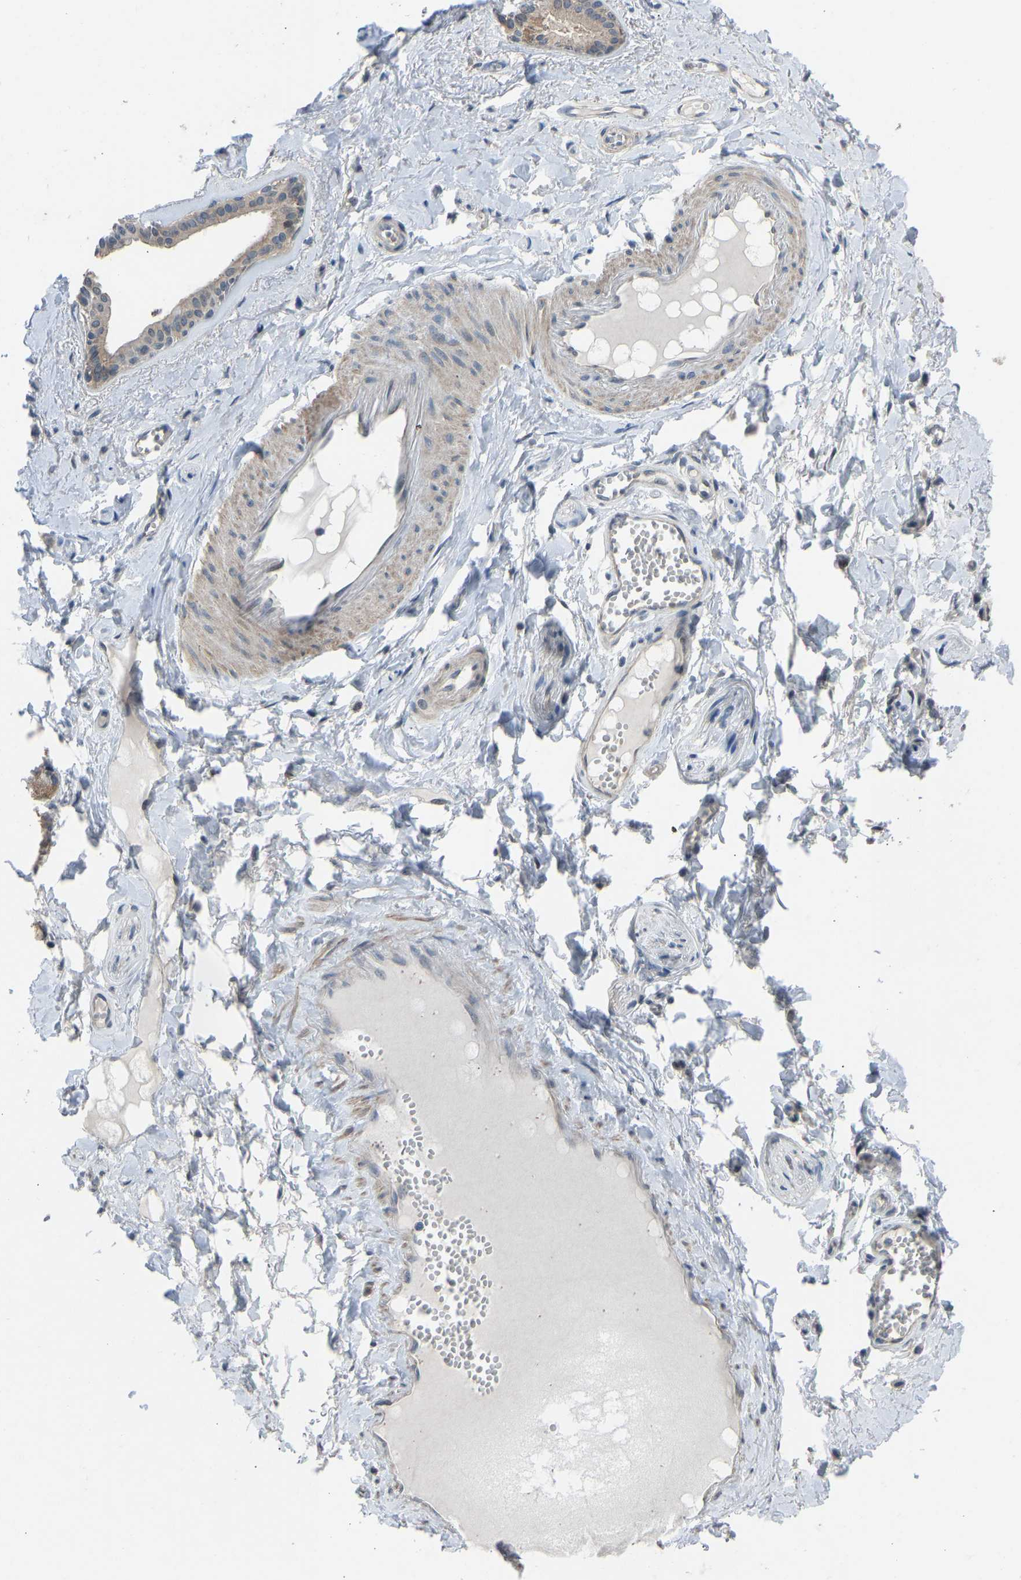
{"staining": {"intensity": "weak", "quantity": ">75%", "location": "cytoplasmic/membranous"}, "tissue": "adipose tissue", "cell_type": "Adipocytes", "image_type": "normal", "snomed": [{"axis": "morphology", "description": "Normal tissue, NOS"}, {"axis": "morphology", "description": "Inflammation, NOS"}, {"axis": "topography", "description": "Salivary gland"}, {"axis": "topography", "description": "Peripheral nerve tissue"}], "caption": "Adipocytes show low levels of weak cytoplasmic/membranous positivity in about >75% of cells in normal human adipose tissue. (IHC, brightfield microscopy, high magnification).", "gene": "CDK2AP1", "patient": {"sex": "female", "age": 75}}